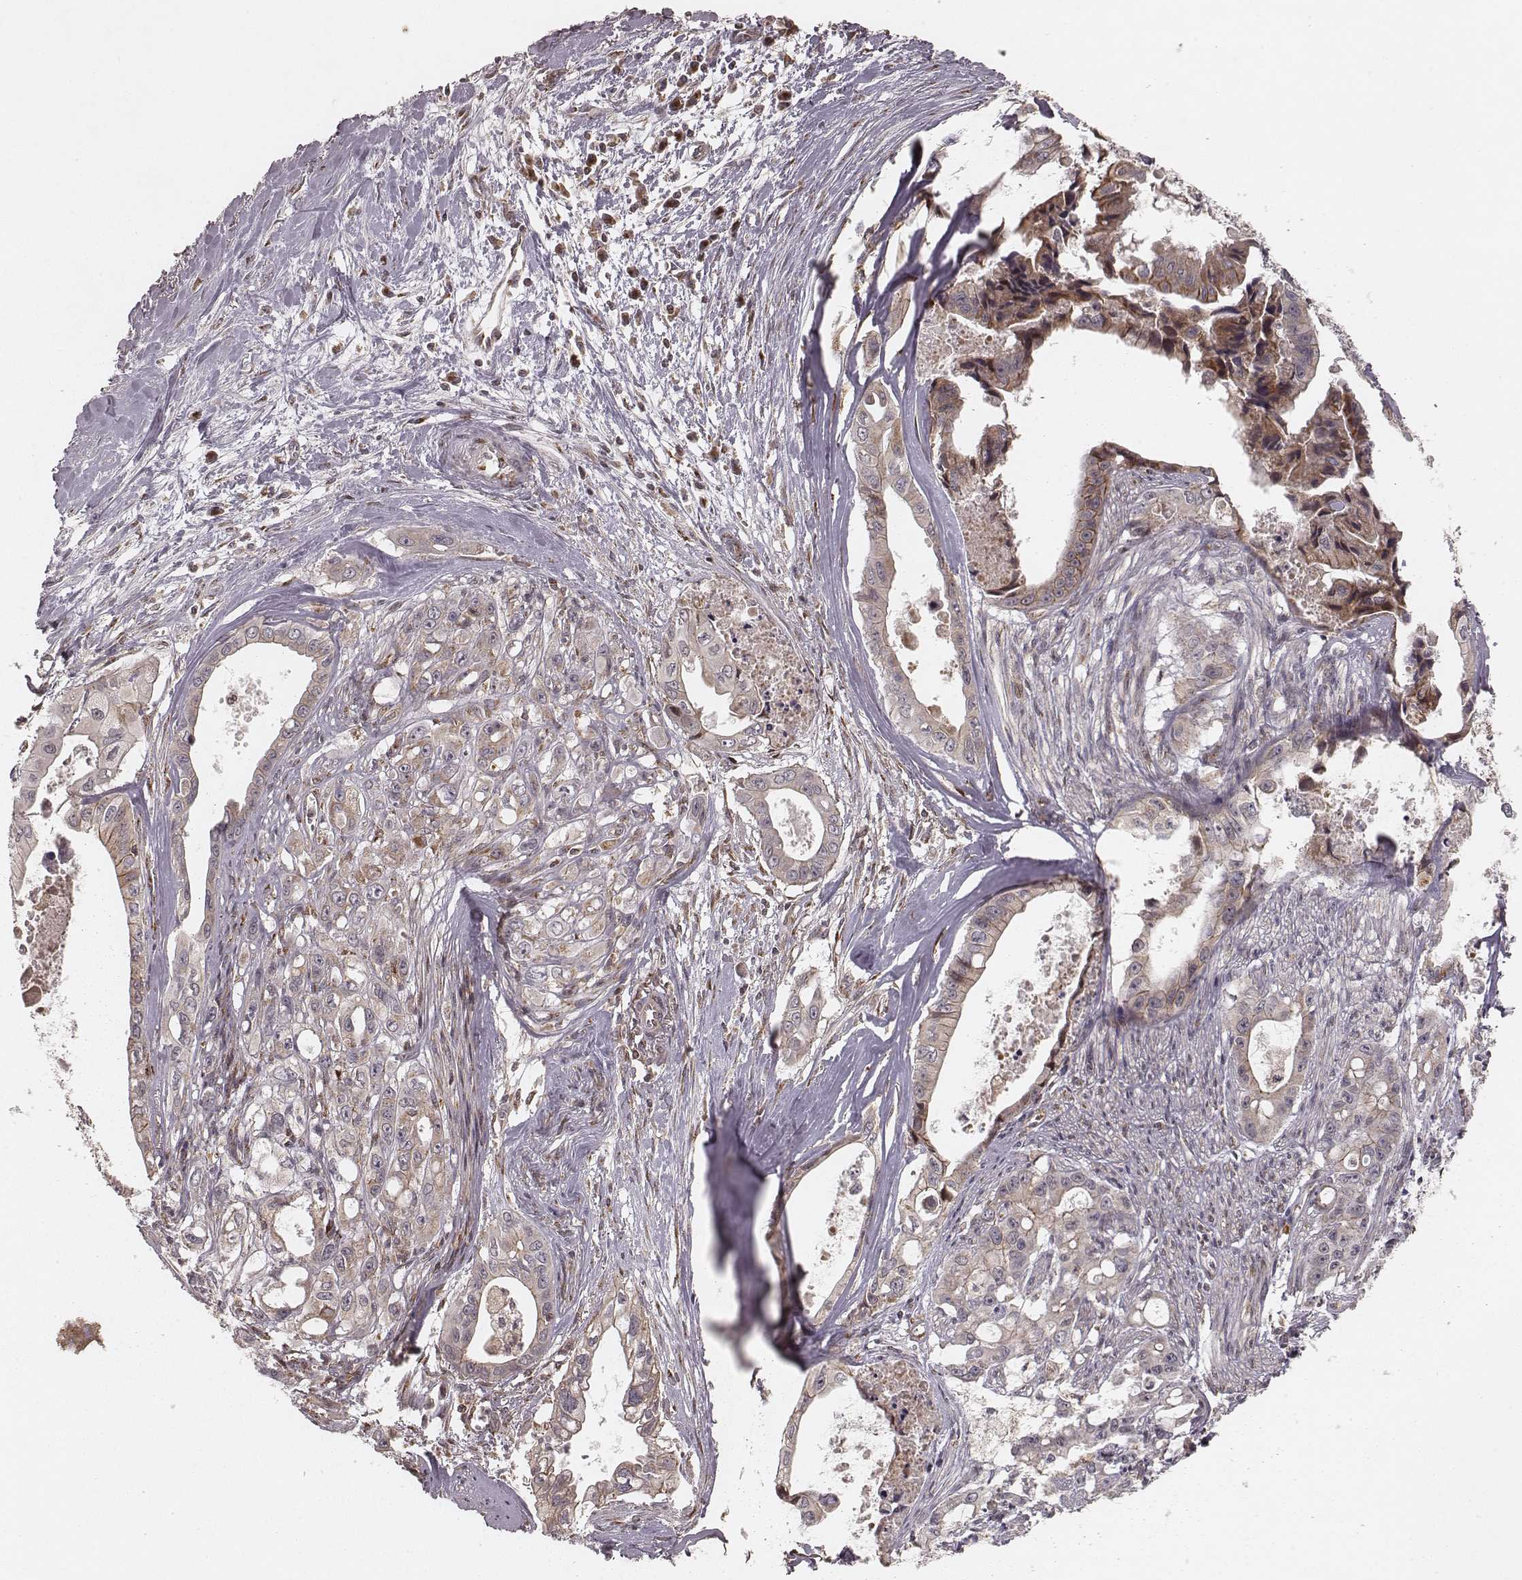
{"staining": {"intensity": "moderate", "quantity": "<25%", "location": "cytoplasmic/membranous"}, "tissue": "pancreatic cancer", "cell_type": "Tumor cells", "image_type": "cancer", "snomed": [{"axis": "morphology", "description": "Adenocarcinoma, NOS"}, {"axis": "topography", "description": "Pancreas"}], "caption": "Immunohistochemical staining of human pancreatic cancer (adenocarcinoma) demonstrates low levels of moderate cytoplasmic/membranous protein expression in approximately <25% of tumor cells.", "gene": "MYO19", "patient": {"sex": "male", "age": 60}}